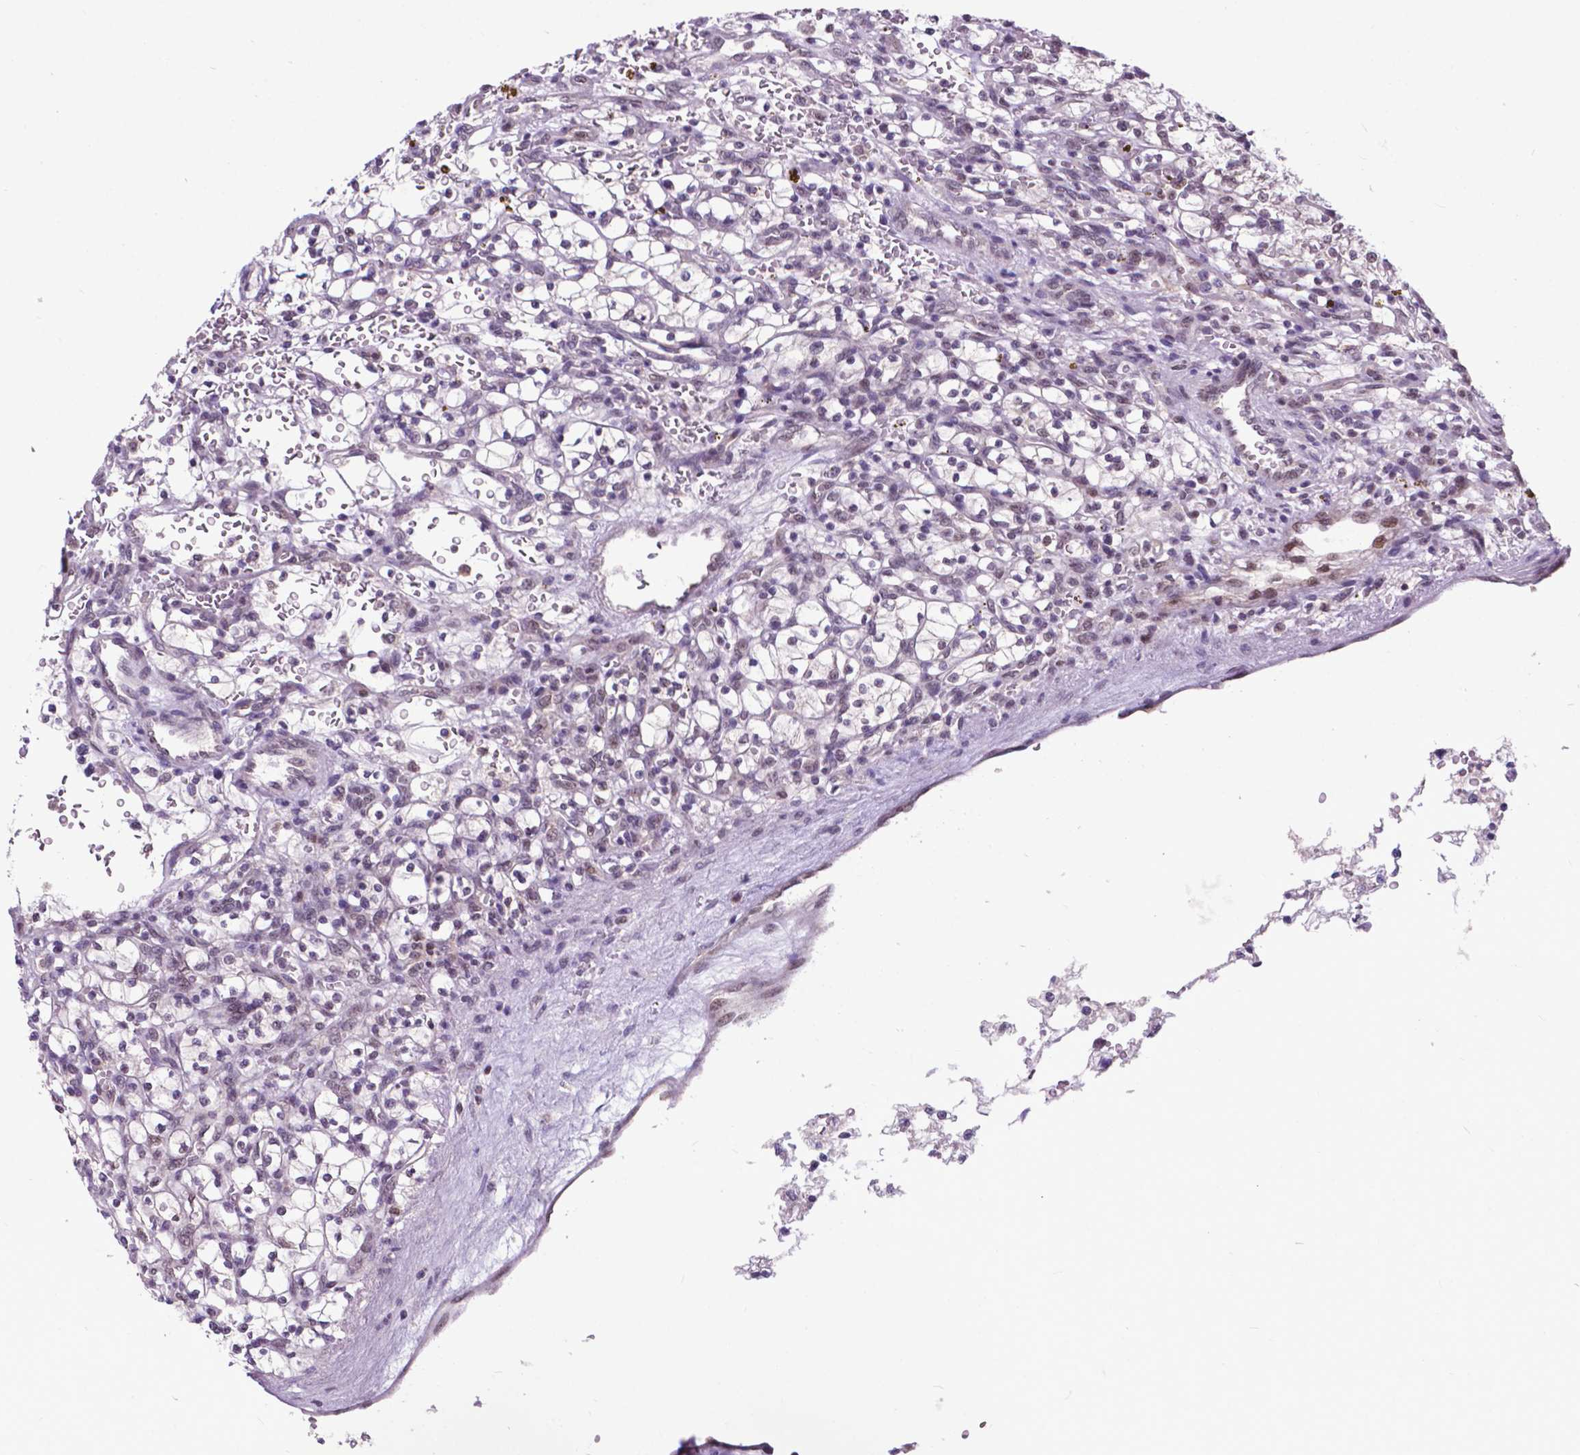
{"staining": {"intensity": "negative", "quantity": "none", "location": "none"}, "tissue": "renal cancer", "cell_type": "Tumor cells", "image_type": "cancer", "snomed": [{"axis": "morphology", "description": "Adenocarcinoma, NOS"}, {"axis": "topography", "description": "Kidney"}], "caption": "Micrograph shows no protein staining in tumor cells of adenocarcinoma (renal) tissue. (Brightfield microscopy of DAB IHC at high magnification).", "gene": "FAF1", "patient": {"sex": "female", "age": 64}}